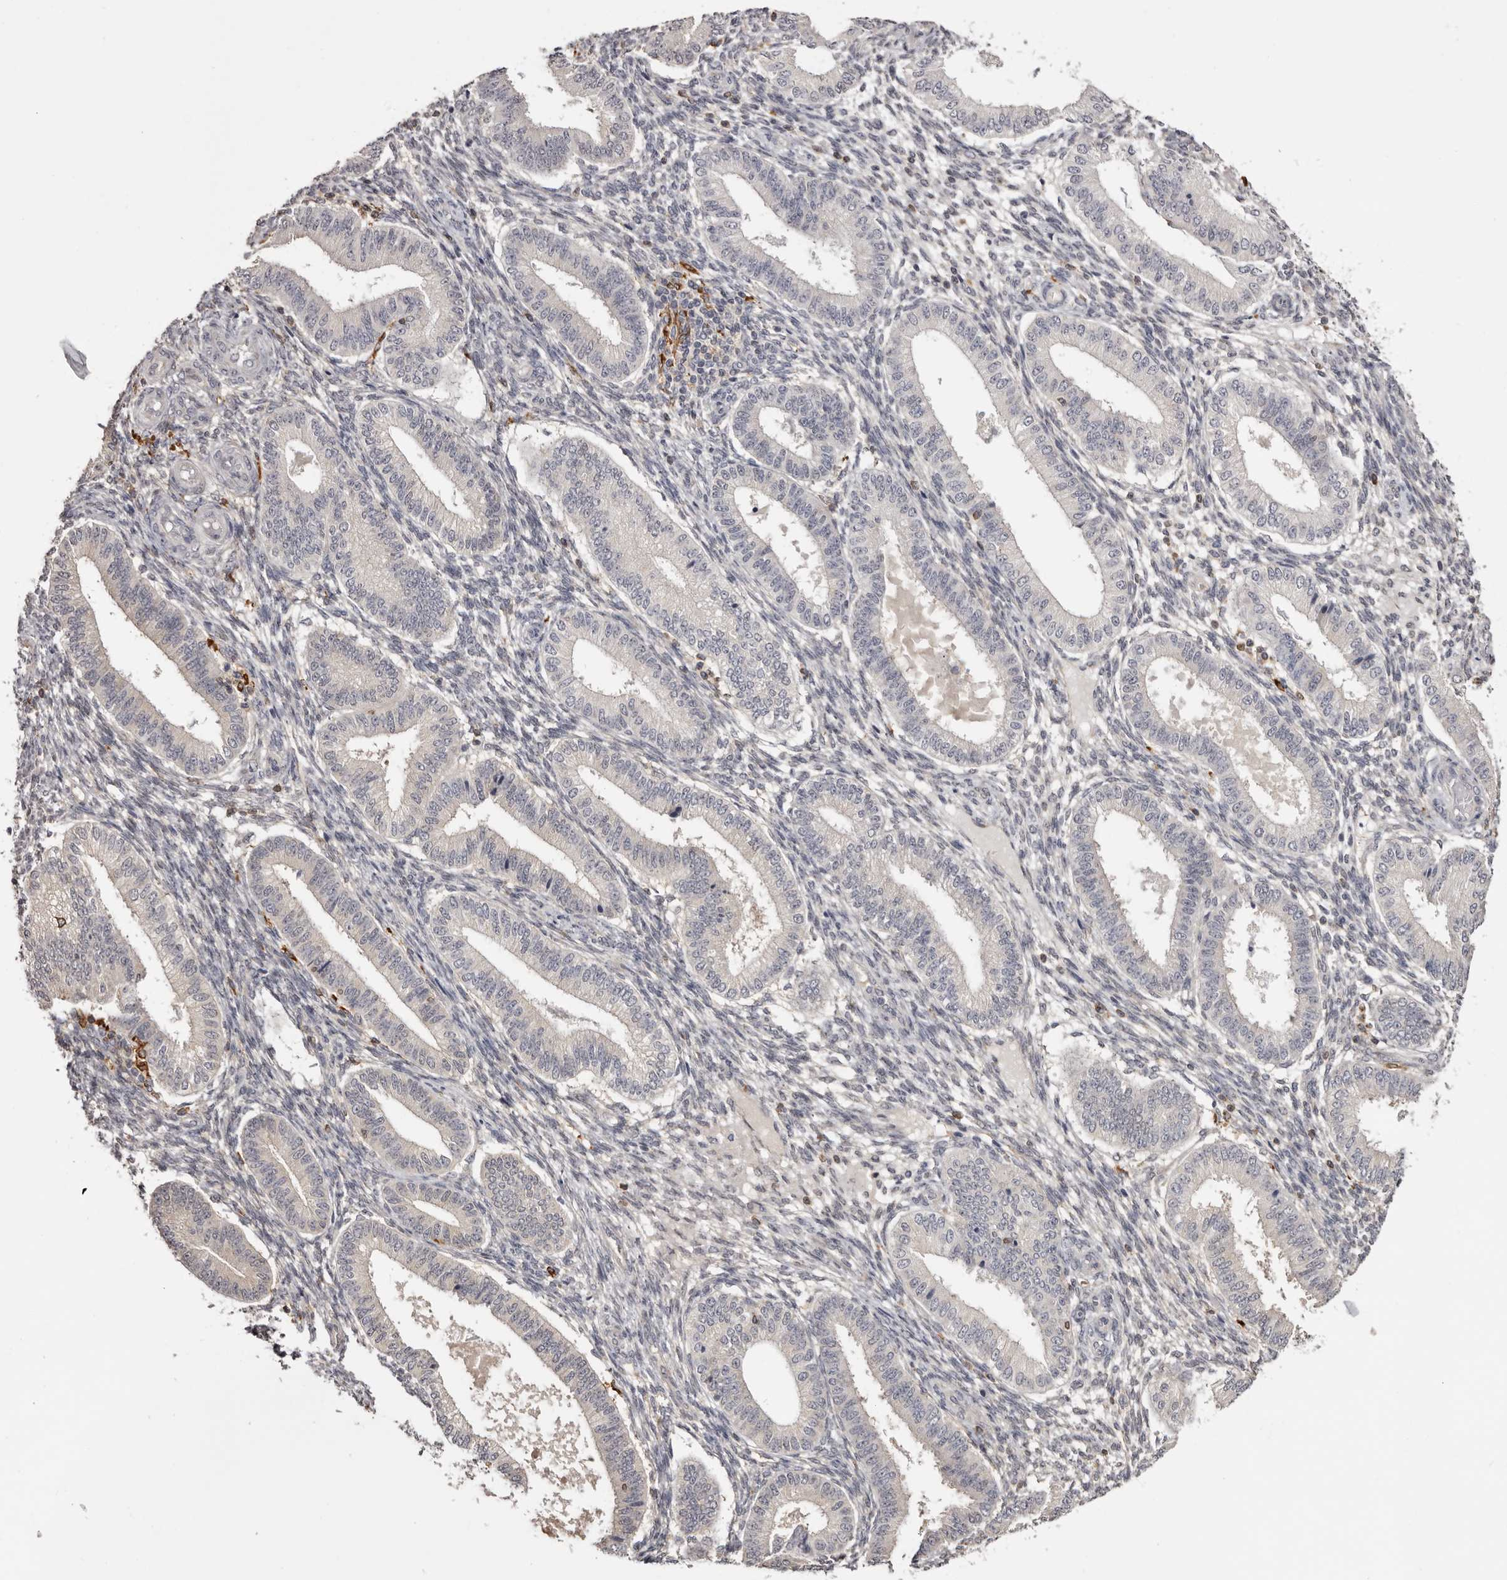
{"staining": {"intensity": "negative", "quantity": "none", "location": "none"}, "tissue": "endometrium", "cell_type": "Cells in endometrial stroma", "image_type": "normal", "snomed": [{"axis": "morphology", "description": "Normal tissue, NOS"}, {"axis": "topography", "description": "Endometrium"}], "caption": "High power microscopy image of an IHC image of normal endometrium, revealing no significant positivity in cells in endometrial stroma.", "gene": "TNNI1", "patient": {"sex": "female", "age": 39}}